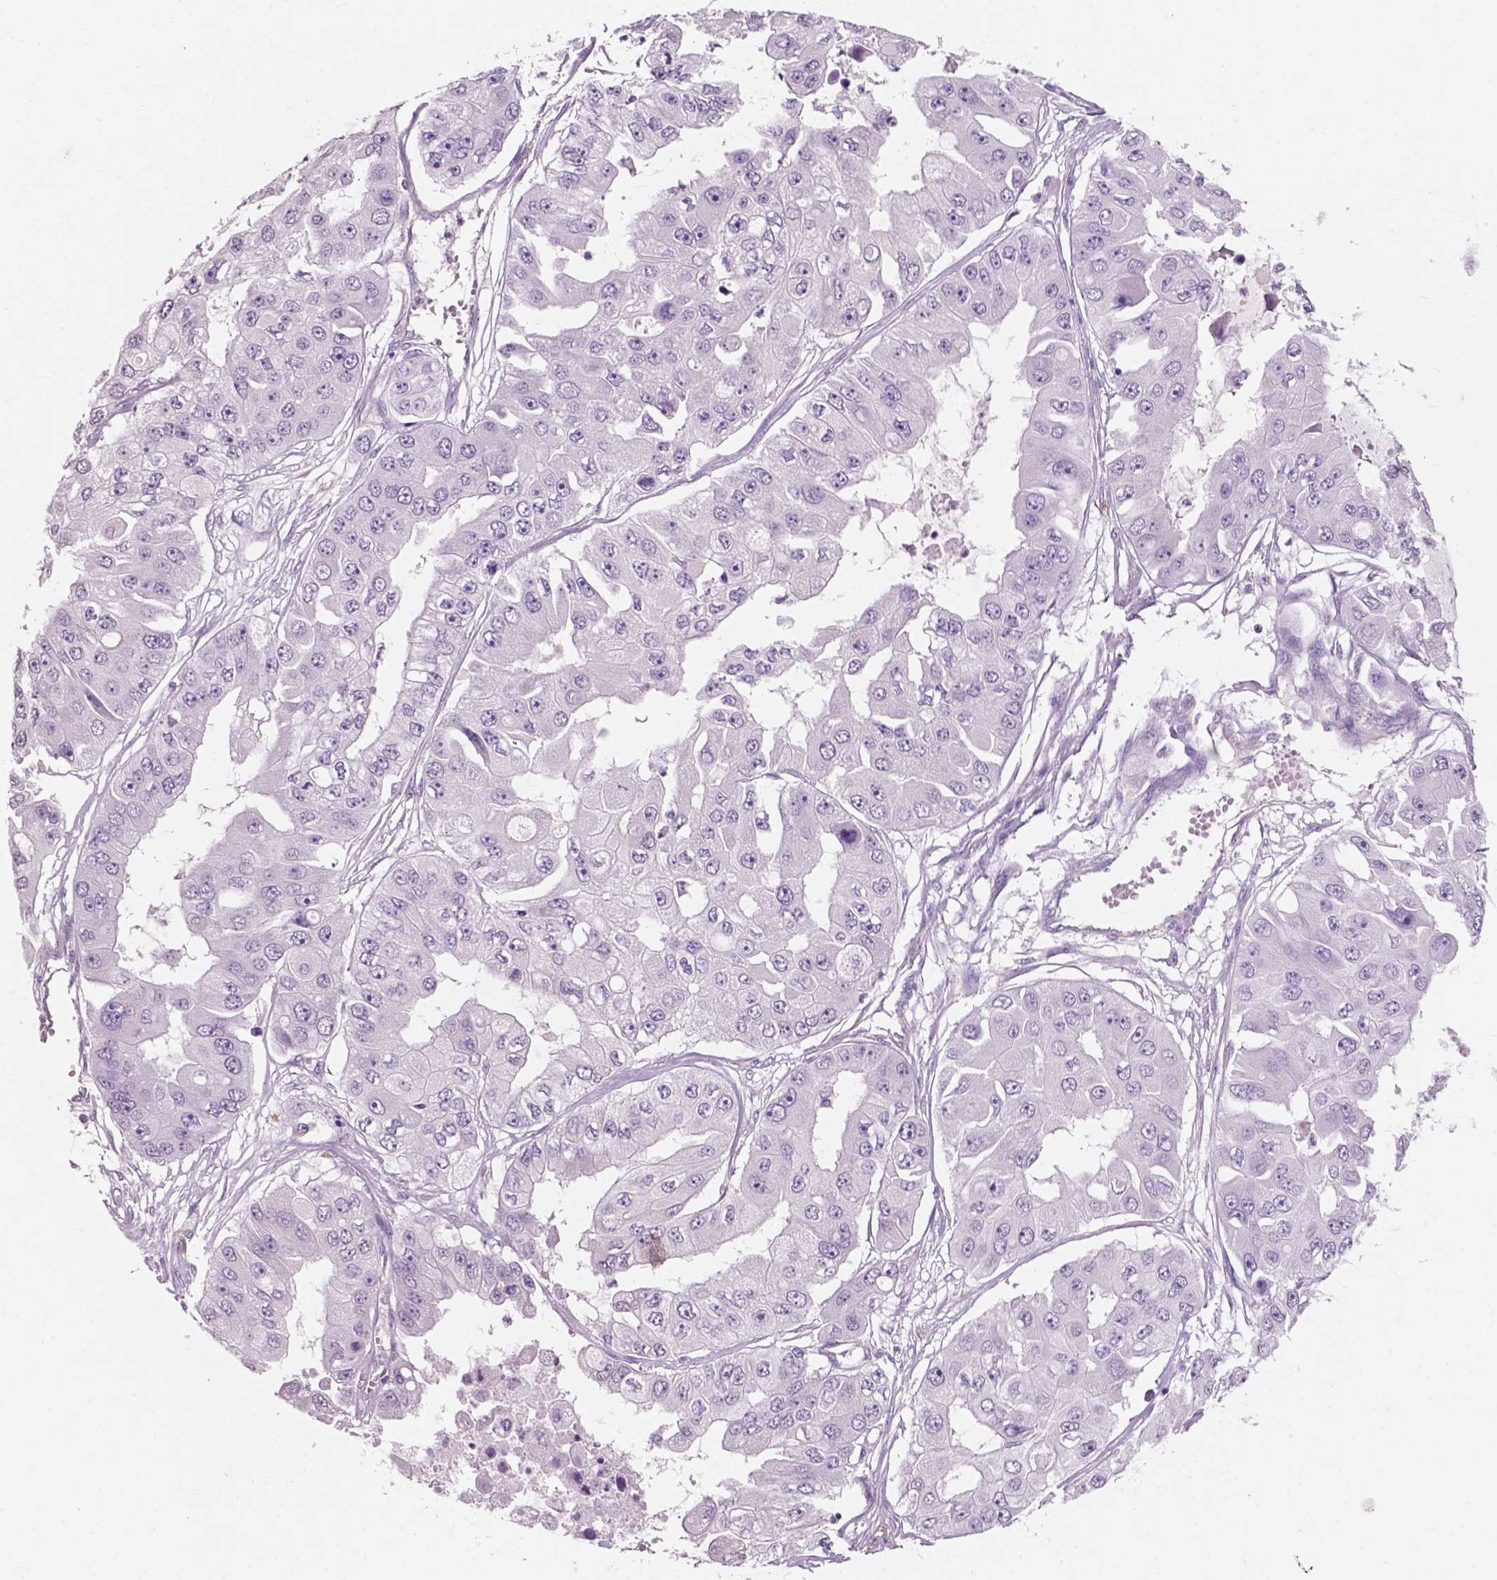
{"staining": {"intensity": "negative", "quantity": "none", "location": "none"}, "tissue": "ovarian cancer", "cell_type": "Tumor cells", "image_type": "cancer", "snomed": [{"axis": "morphology", "description": "Cystadenocarcinoma, serous, NOS"}, {"axis": "topography", "description": "Ovary"}], "caption": "Immunohistochemical staining of ovarian serous cystadenocarcinoma exhibits no significant staining in tumor cells. (DAB (3,3'-diaminobenzidine) IHC with hematoxylin counter stain).", "gene": "AWAT1", "patient": {"sex": "female", "age": 56}}